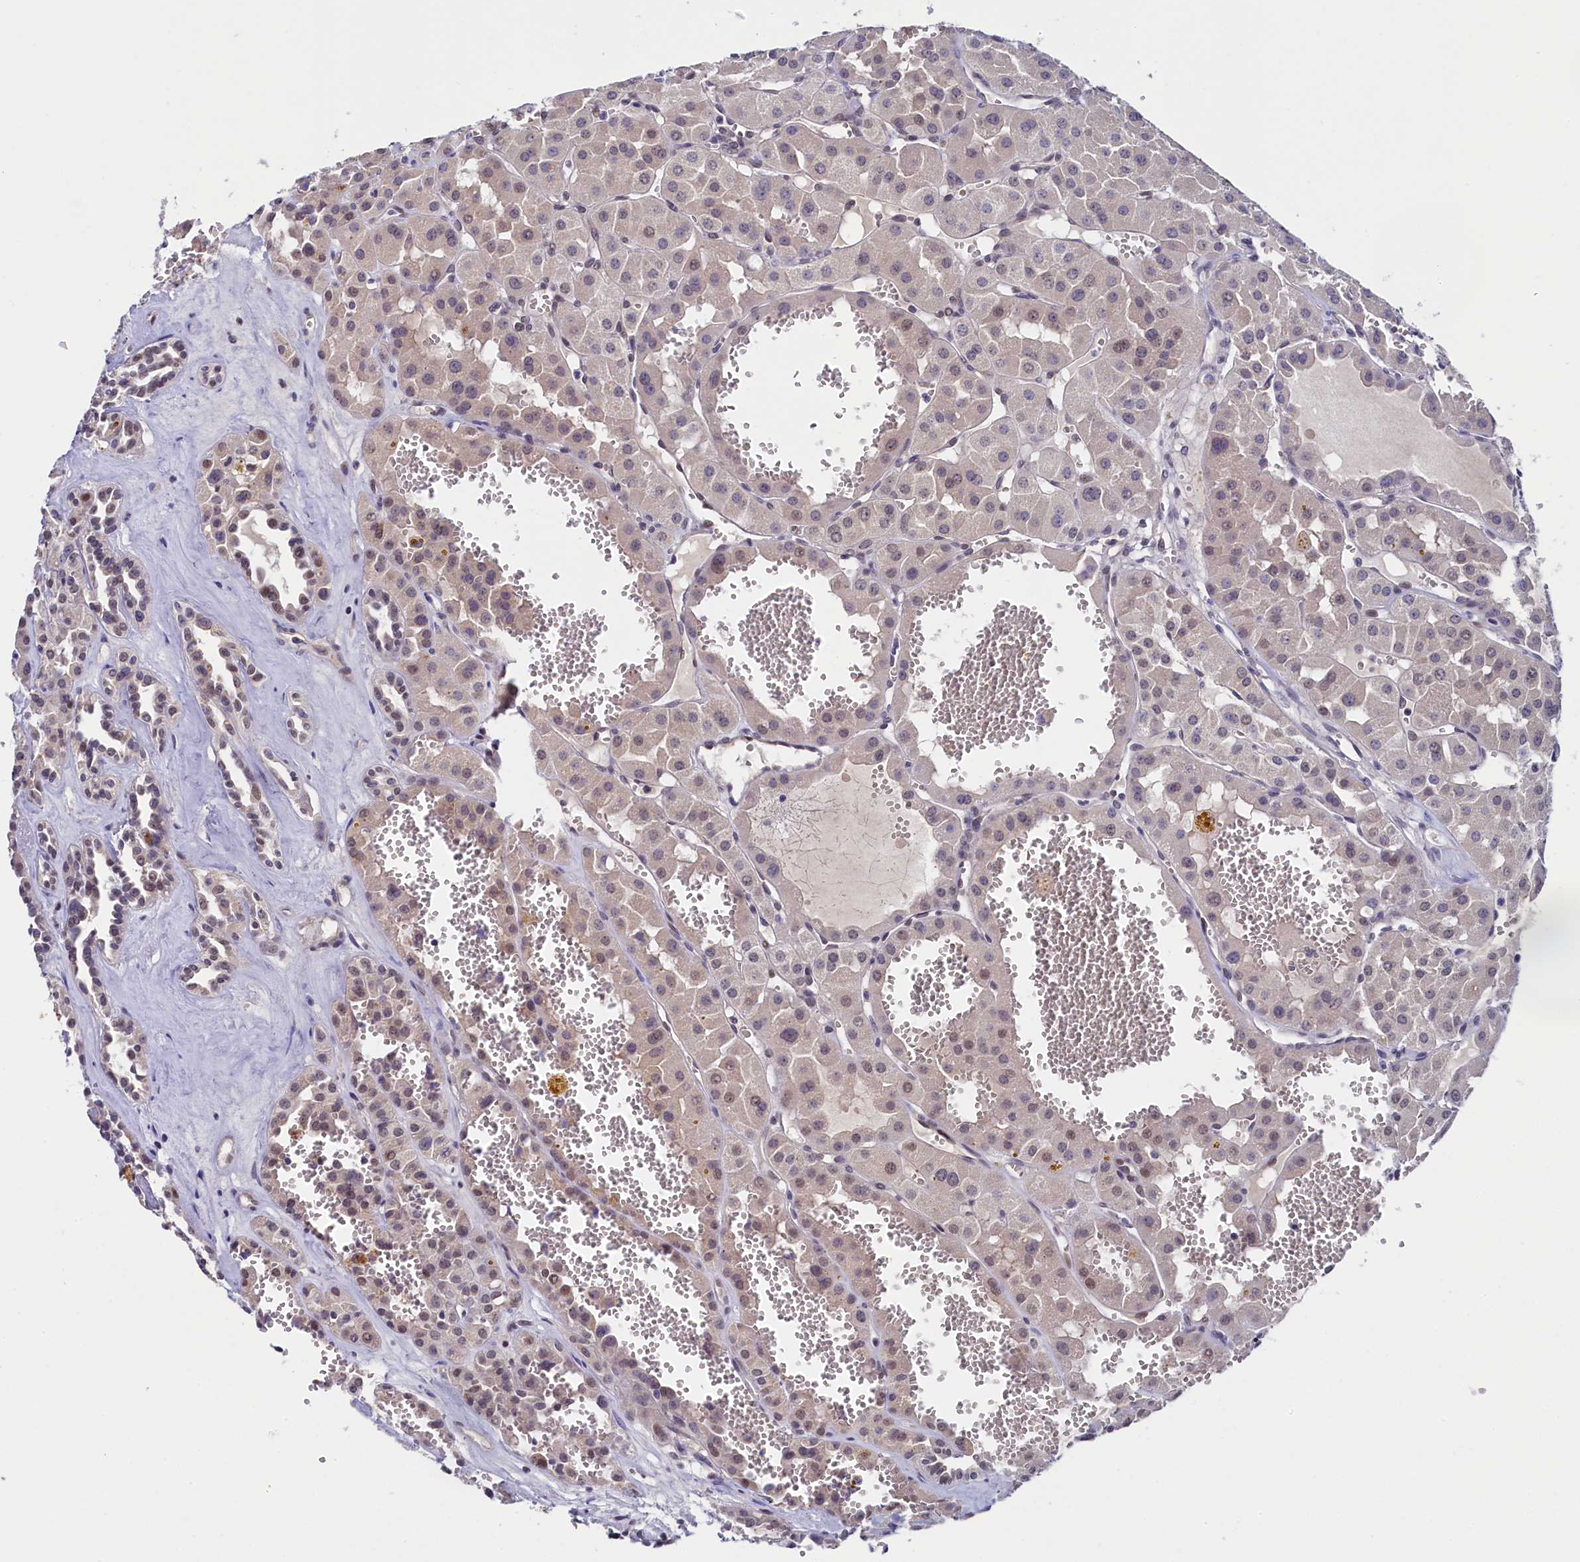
{"staining": {"intensity": "moderate", "quantity": "25%-75%", "location": "nuclear"}, "tissue": "renal cancer", "cell_type": "Tumor cells", "image_type": "cancer", "snomed": [{"axis": "morphology", "description": "Carcinoma, NOS"}, {"axis": "topography", "description": "Kidney"}], "caption": "Renal cancer (carcinoma) stained for a protein displays moderate nuclear positivity in tumor cells.", "gene": "FLYWCH2", "patient": {"sex": "female", "age": 75}}